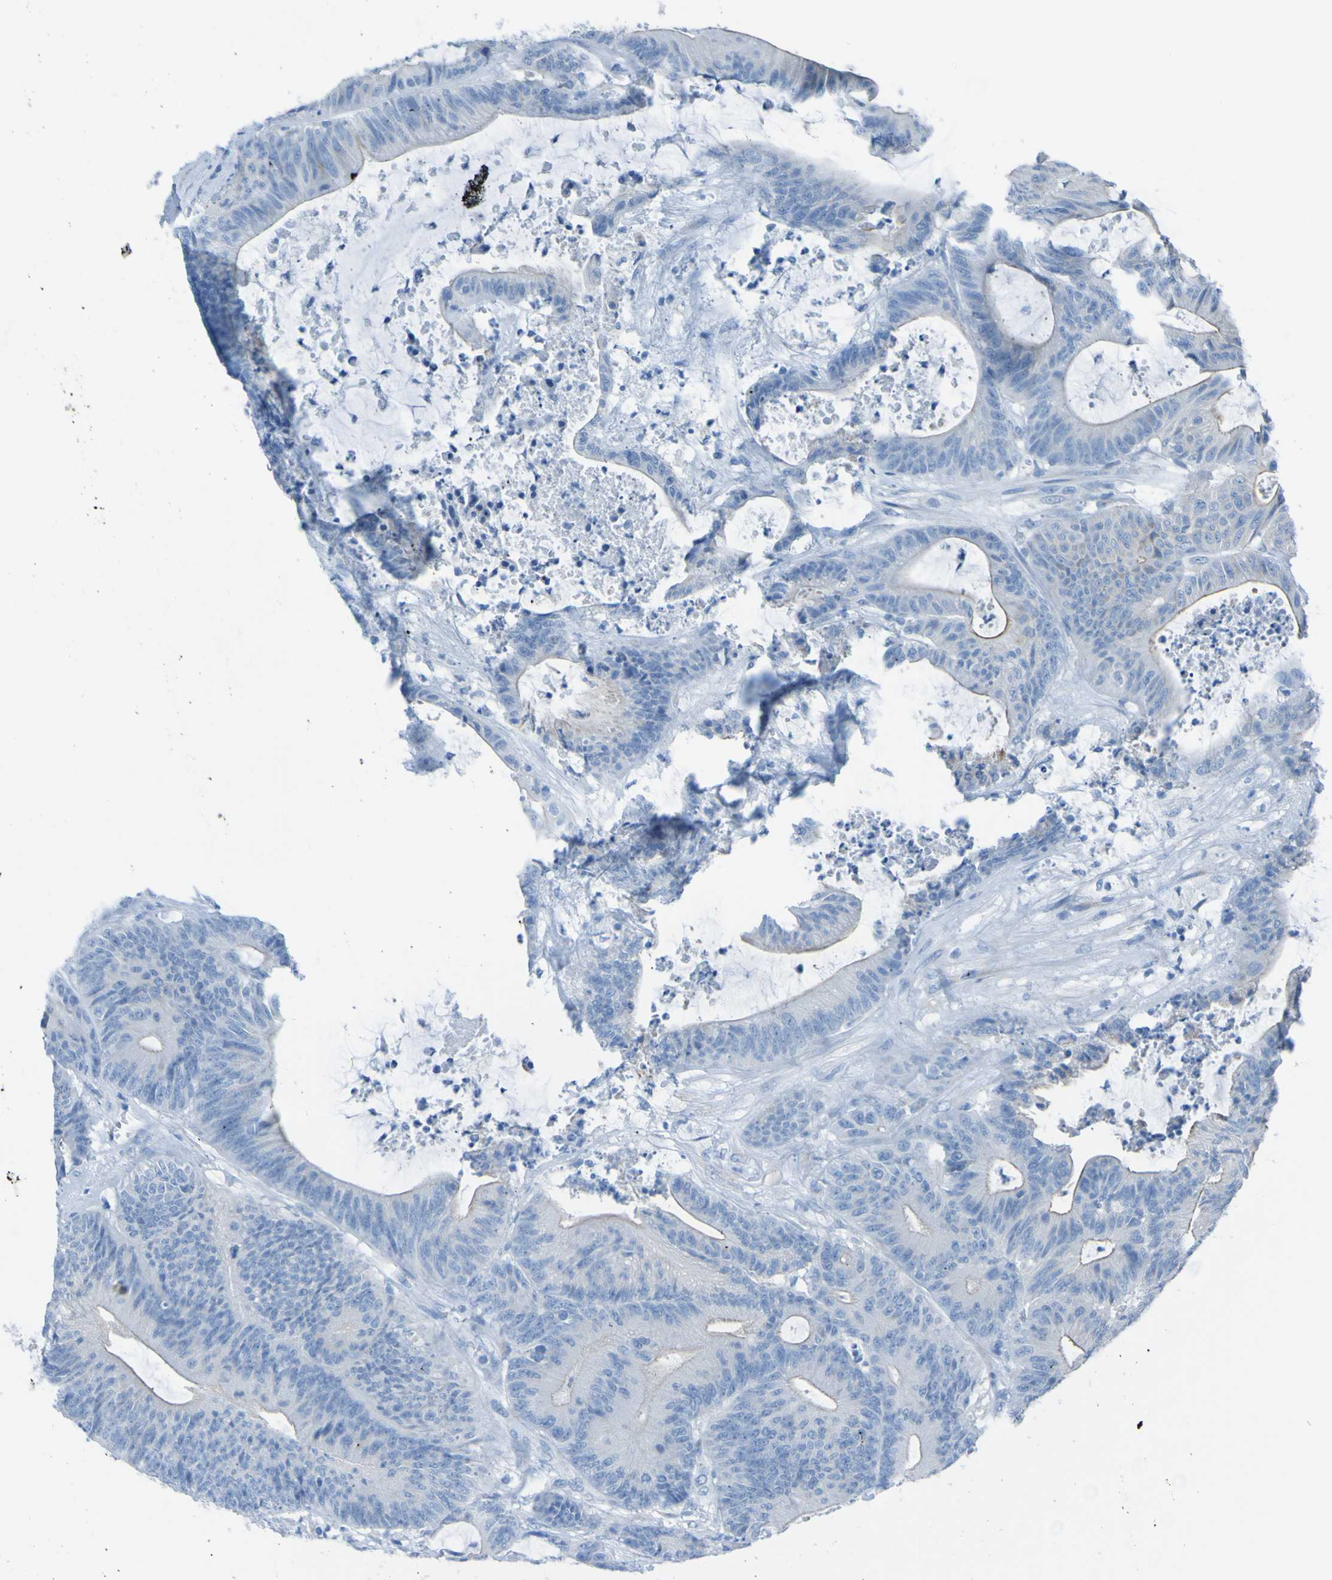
{"staining": {"intensity": "negative", "quantity": "none", "location": "none"}, "tissue": "colorectal cancer", "cell_type": "Tumor cells", "image_type": "cancer", "snomed": [{"axis": "morphology", "description": "Adenocarcinoma, NOS"}, {"axis": "topography", "description": "Colon"}], "caption": "DAB immunohistochemical staining of human colorectal cancer exhibits no significant positivity in tumor cells.", "gene": "ACMSD", "patient": {"sex": "female", "age": 84}}